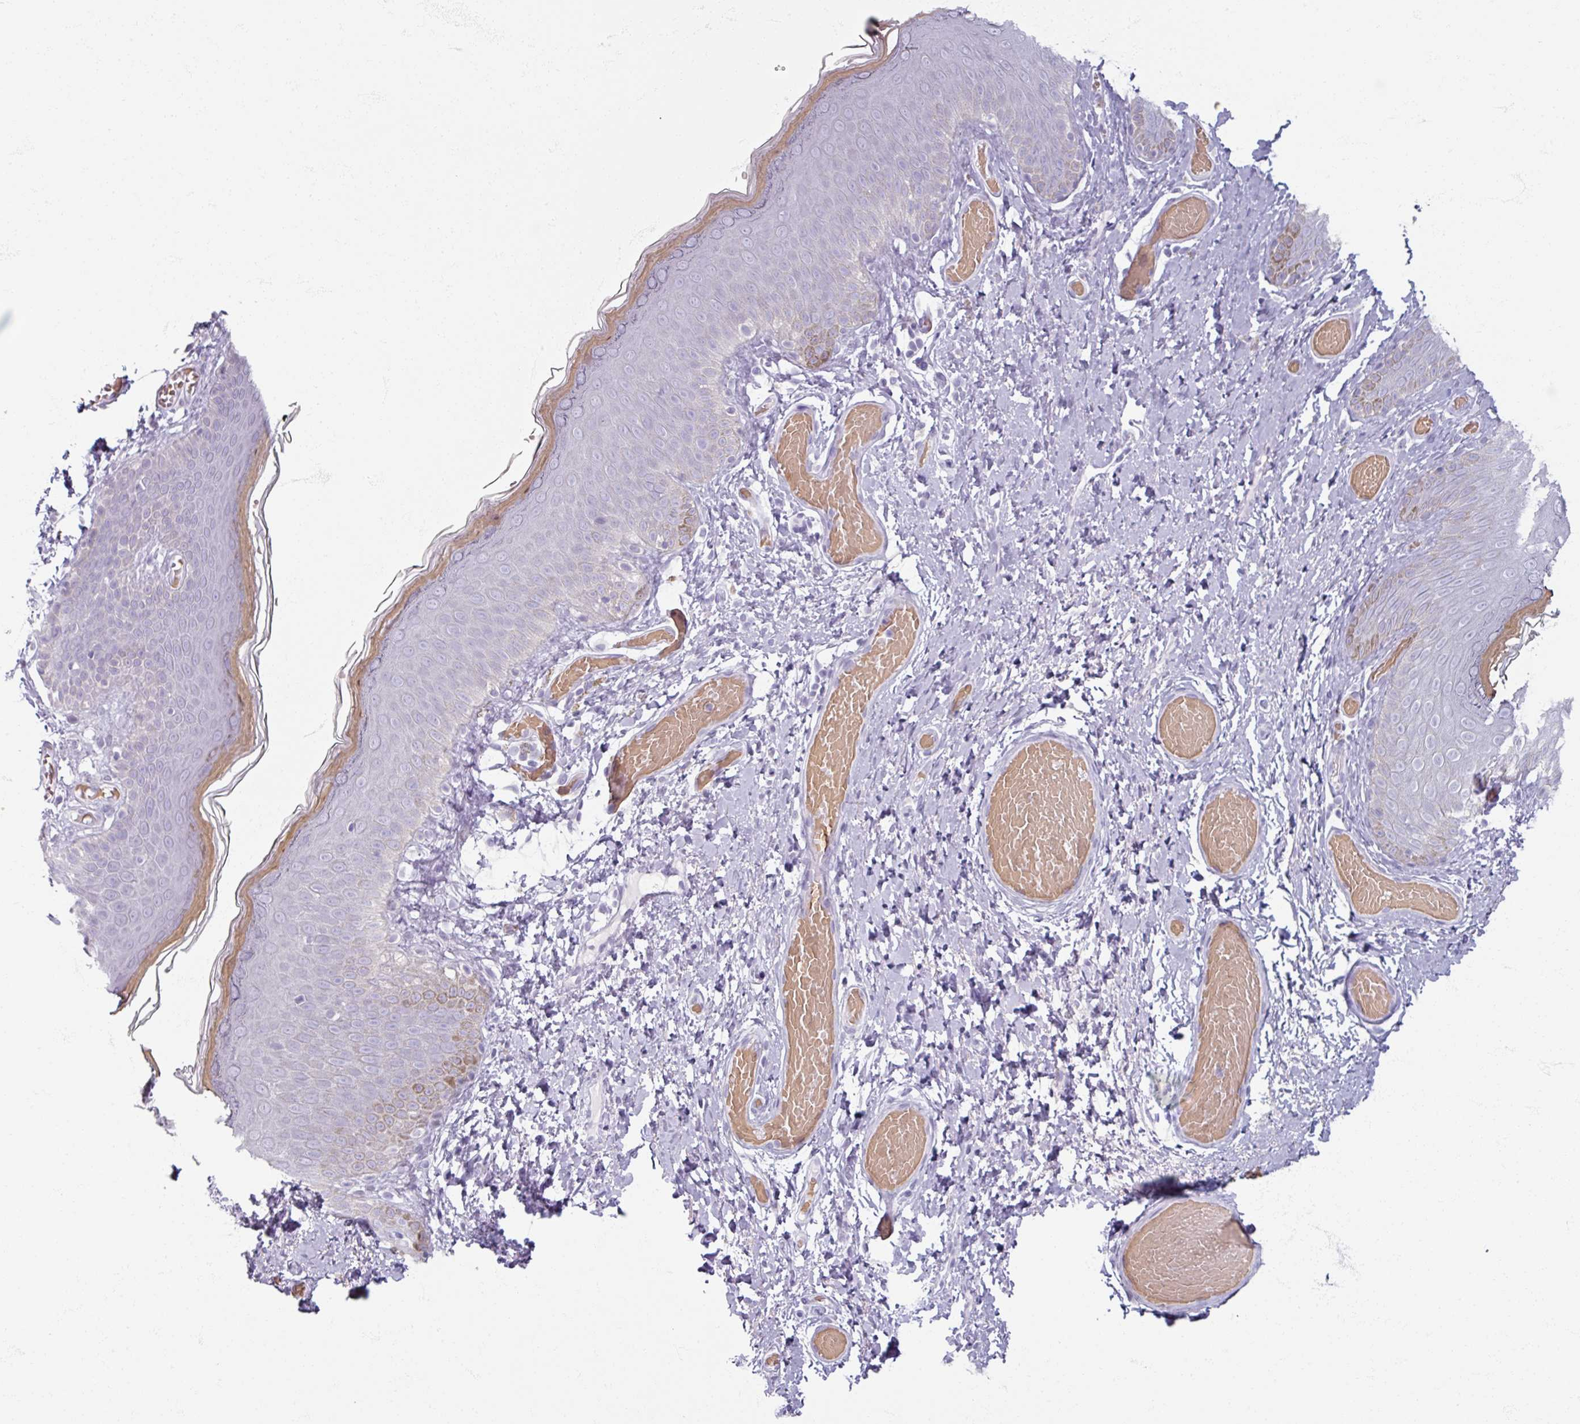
{"staining": {"intensity": "weak", "quantity": "<25%", "location": "cytoplasmic/membranous"}, "tissue": "skin", "cell_type": "Epidermal cells", "image_type": "normal", "snomed": [{"axis": "morphology", "description": "Normal tissue, NOS"}, {"axis": "topography", "description": "Anal"}], "caption": "Epidermal cells are negative for brown protein staining in normal skin.", "gene": "TG", "patient": {"sex": "female", "age": 40}}